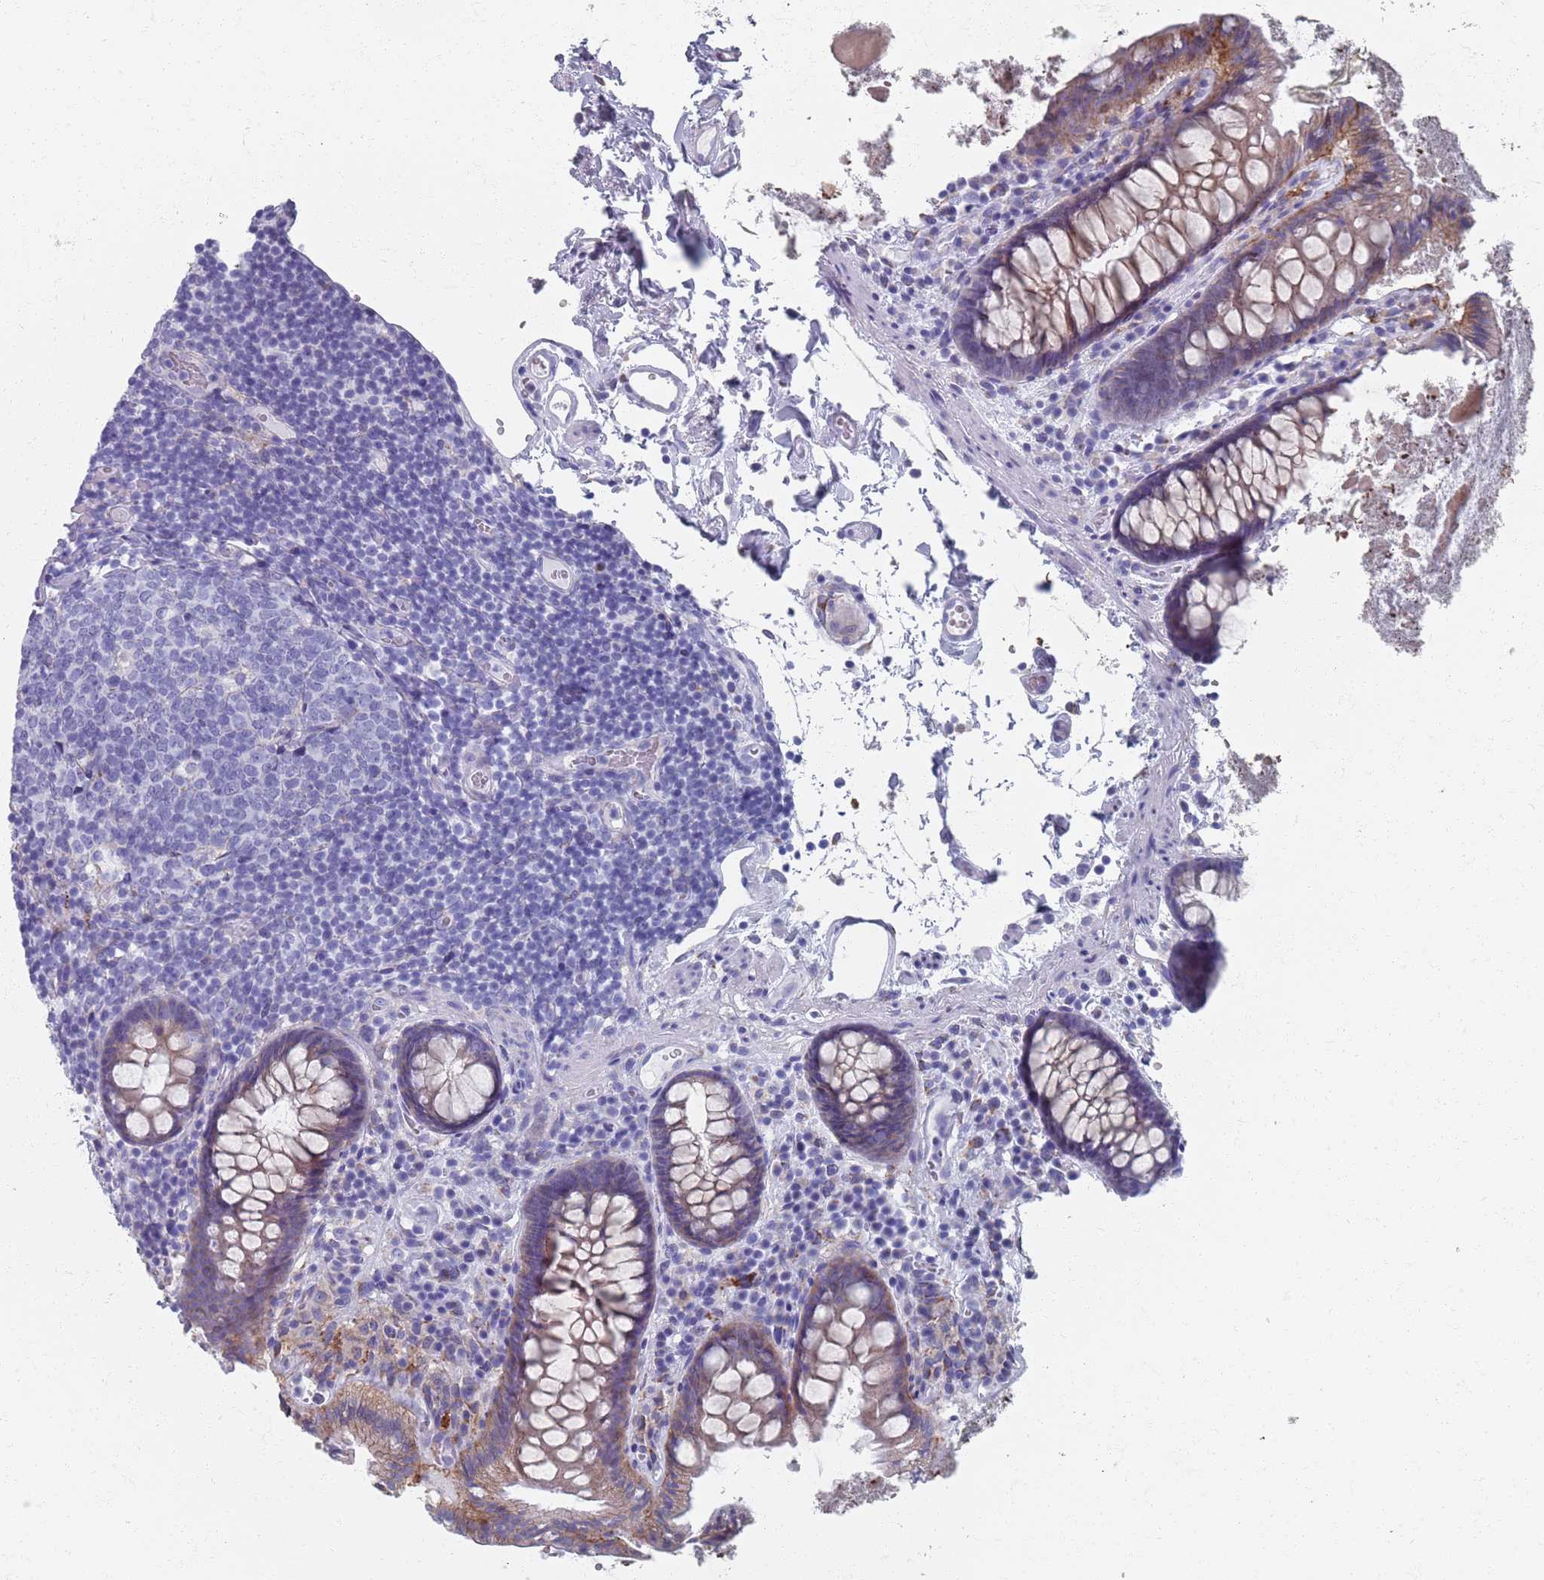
{"staining": {"intensity": "negative", "quantity": "none", "location": "none"}, "tissue": "colon", "cell_type": "Endothelial cells", "image_type": "normal", "snomed": [{"axis": "morphology", "description": "Normal tissue, NOS"}, {"axis": "topography", "description": "Colon"}], "caption": "The immunohistochemistry photomicrograph has no significant positivity in endothelial cells of colon.", "gene": "PLOD1", "patient": {"sex": "male", "age": 84}}